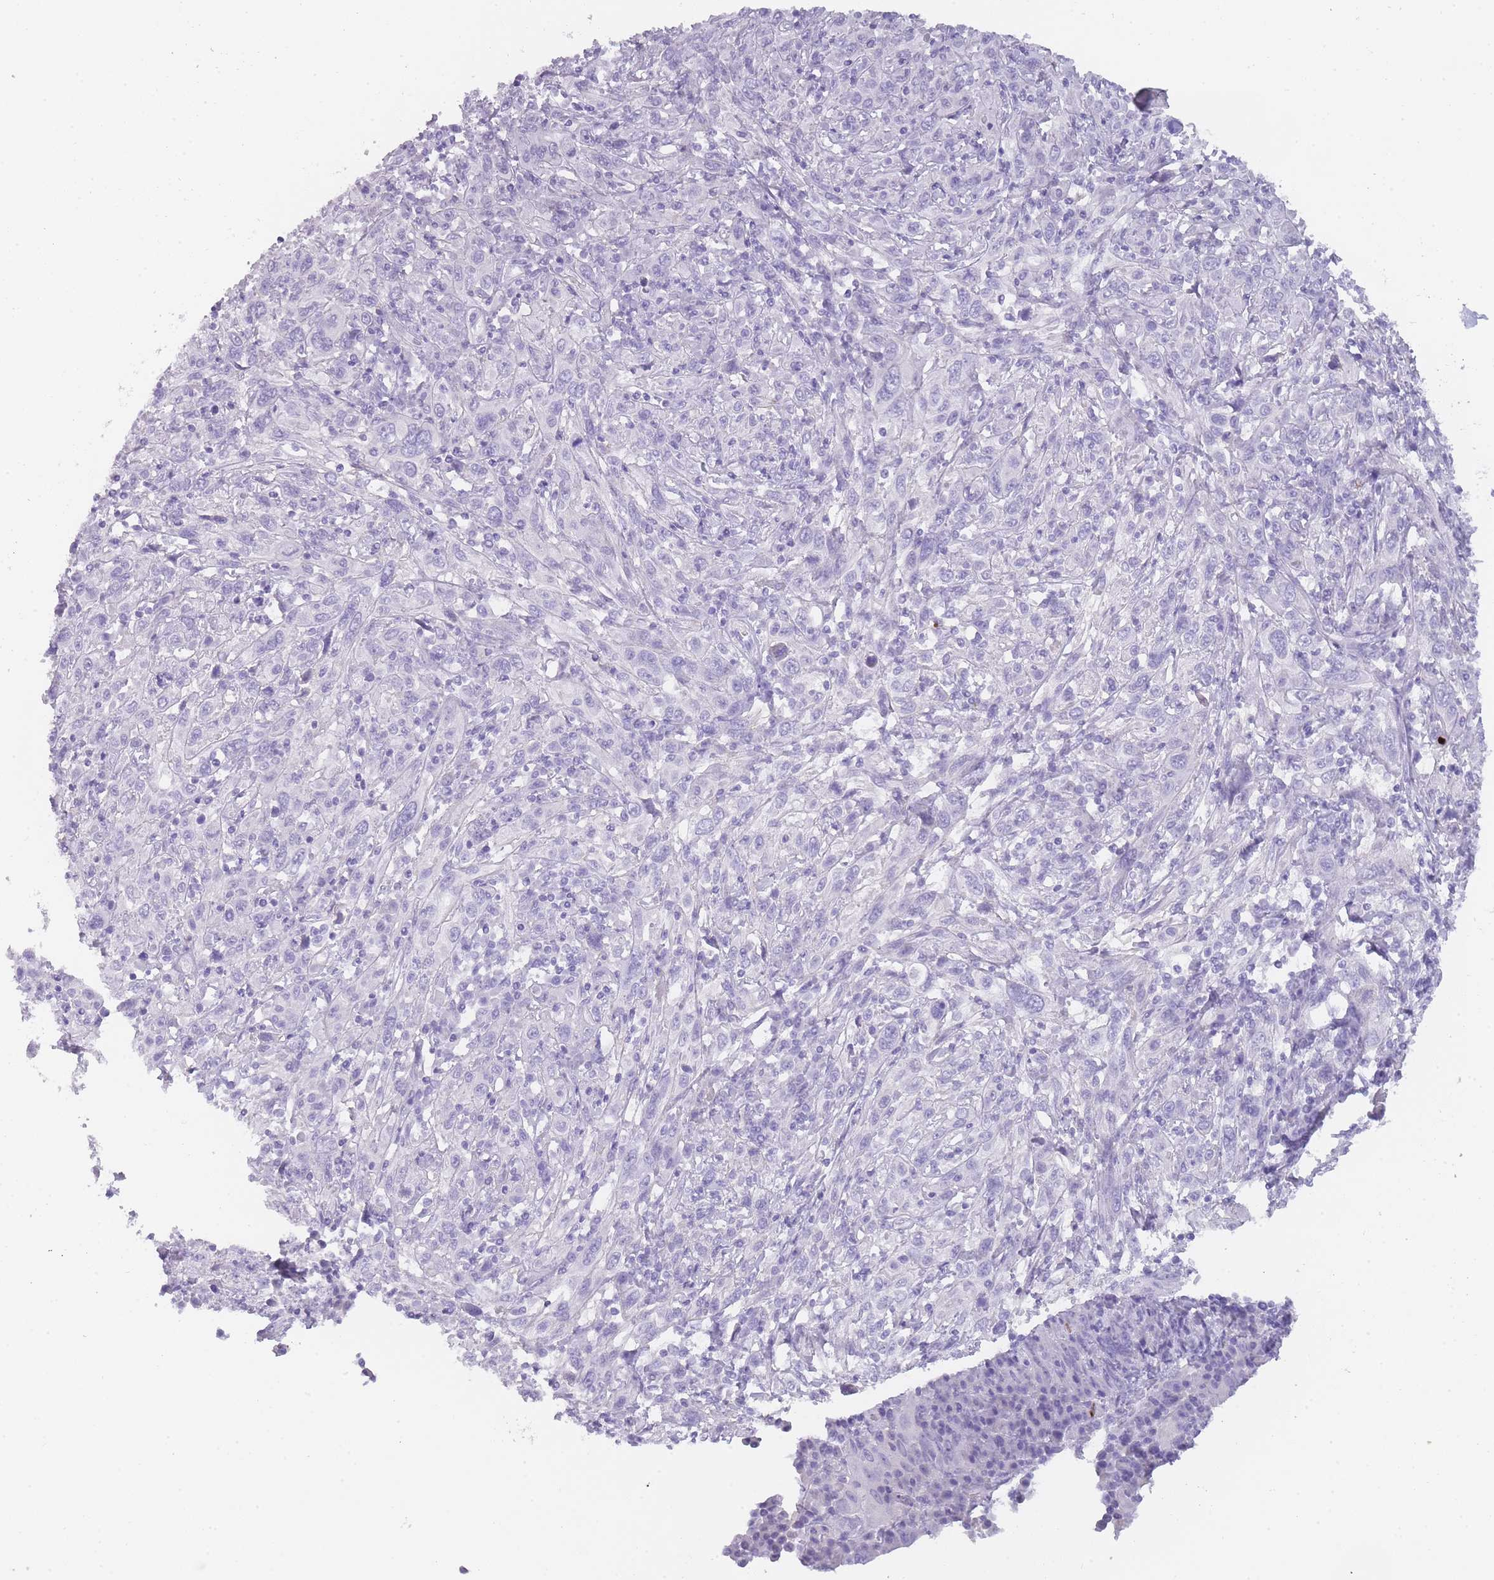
{"staining": {"intensity": "negative", "quantity": "none", "location": "none"}, "tissue": "cervical cancer", "cell_type": "Tumor cells", "image_type": "cancer", "snomed": [{"axis": "morphology", "description": "Squamous cell carcinoma, NOS"}, {"axis": "topography", "description": "Cervix"}], "caption": "A histopathology image of cervical cancer (squamous cell carcinoma) stained for a protein shows no brown staining in tumor cells.", "gene": "TCP11", "patient": {"sex": "female", "age": 46}}